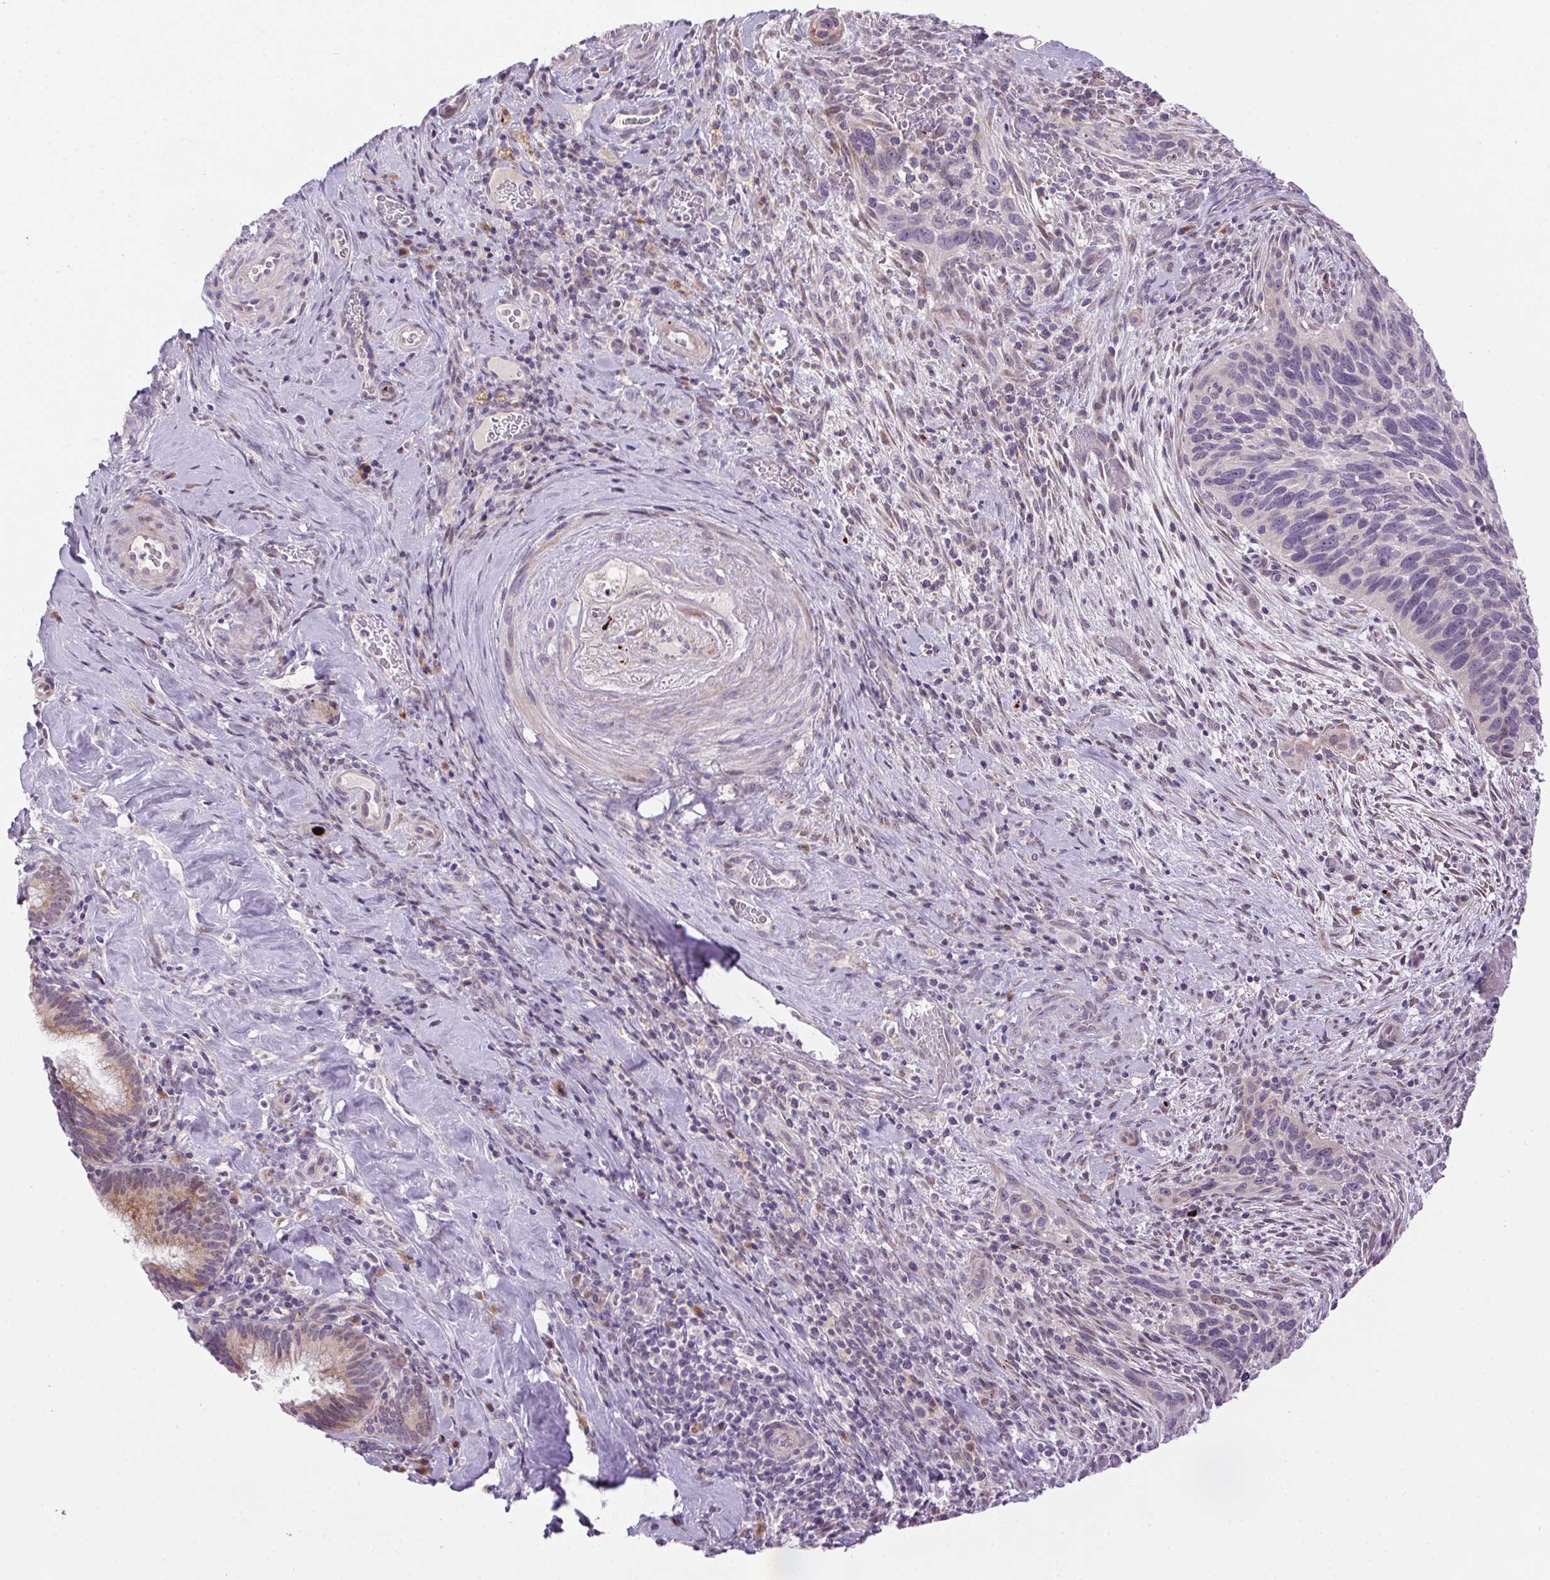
{"staining": {"intensity": "negative", "quantity": "none", "location": "none"}, "tissue": "cervical cancer", "cell_type": "Tumor cells", "image_type": "cancer", "snomed": [{"axis": "morphology", "description": "Squamous cell carcinoma, NOS"}, {"axis": "topography", "description": "Cervix"}], "caption": "IHC of human cervical cancer displays no positivity in tumor cells. (DAB (3,3'-diaminobenzidine) IHC visualized using brightfield microscopy, high magnification).", "gene": "LRRTM1", "patient": {"sex": "female", "age": 51}}